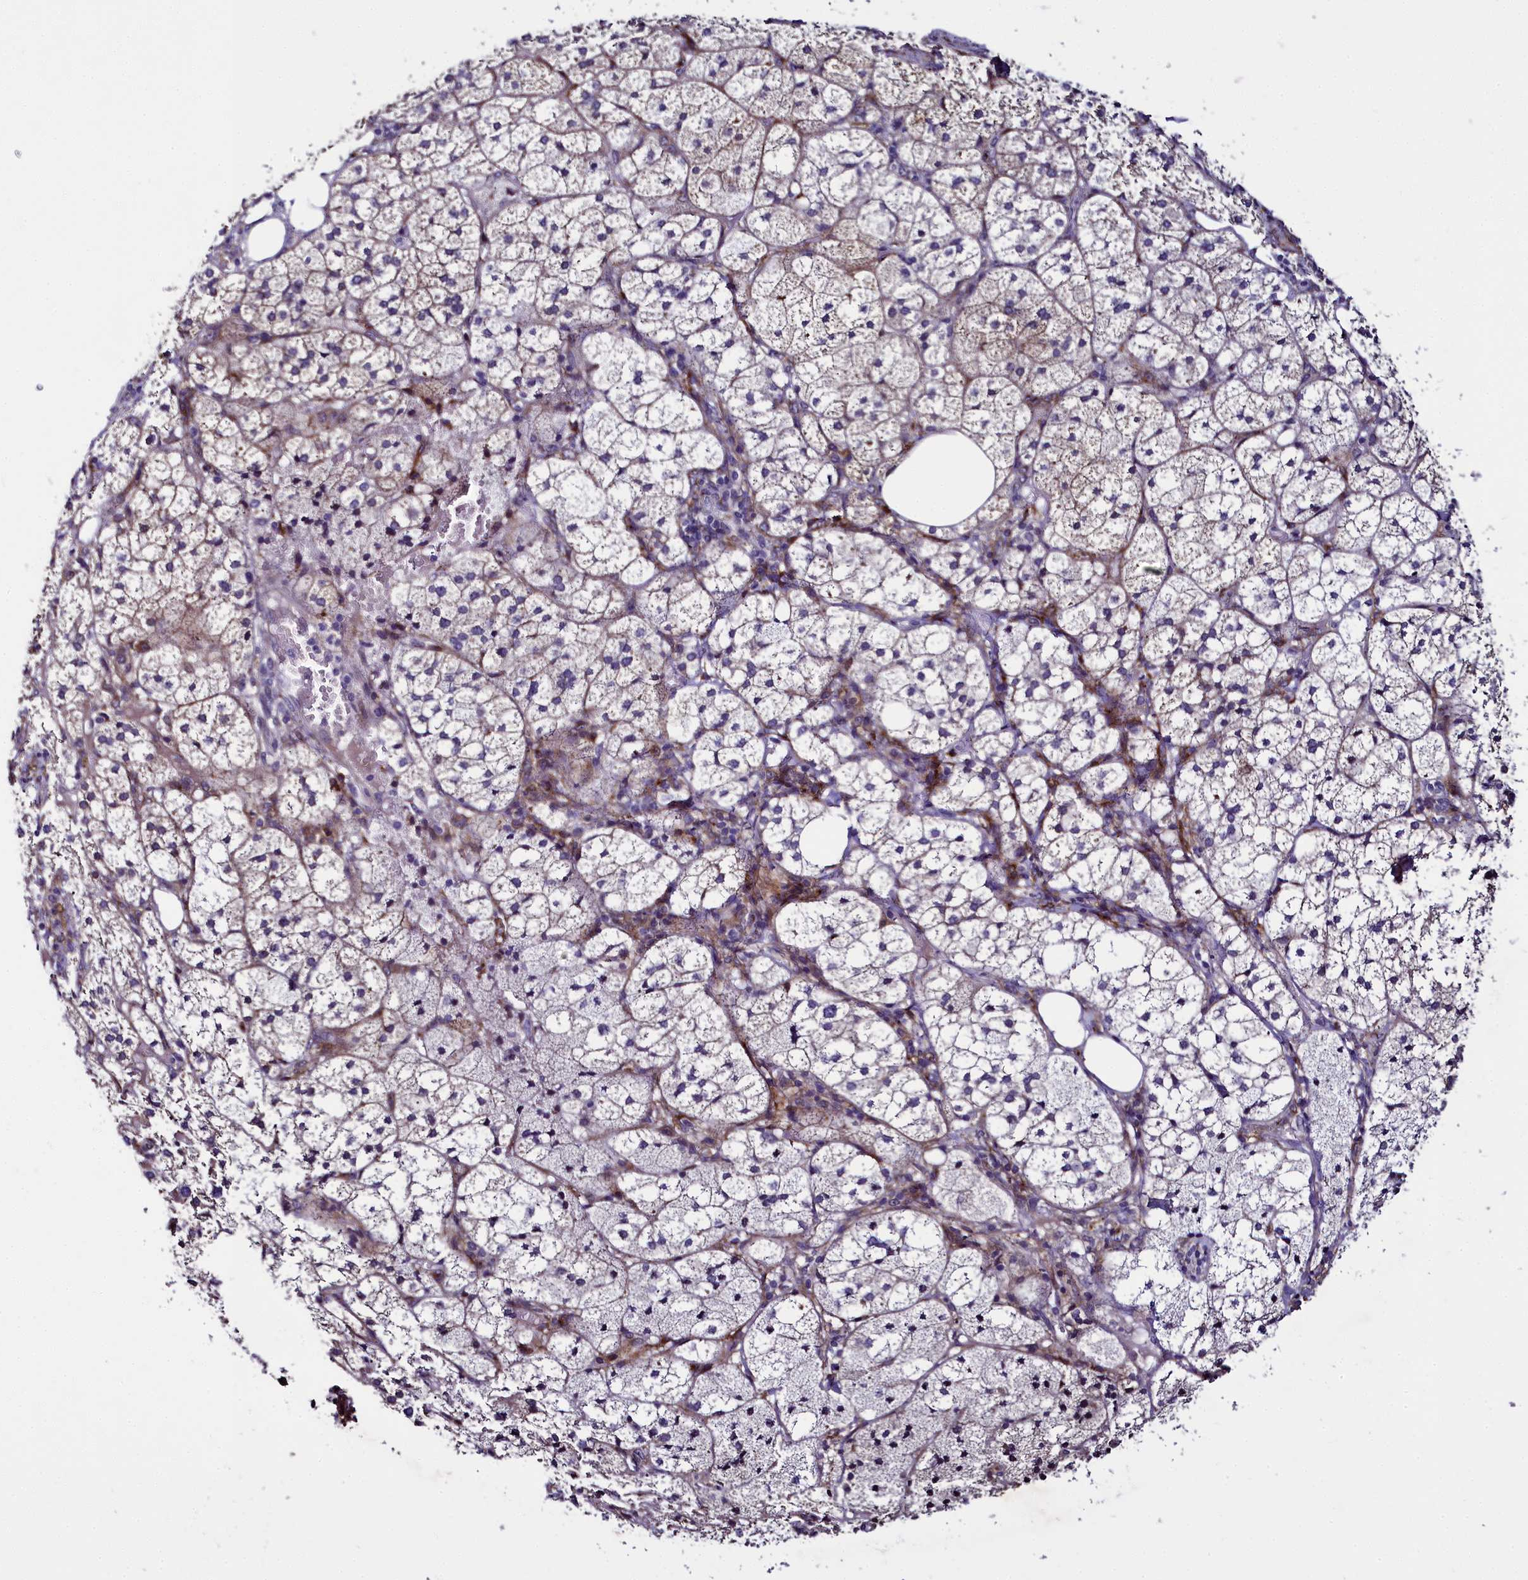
{"staining": {"intensity": "moderate", "quantity": "25%-75%", "location": "cytoplasmic/membranous"}, "tissue": "adrenal gland", "cell_type": "Glandular cells", "image_type": "normal", "snomed": [{"axis": "morphology", "description": "Normal tissue, NOS"}, {"axis": "topography", "description": "Adrenal gland"}], "caption": "This is an image of immunohistochemistry (IHC) staining of unremarkable adrenal gland, which shows moderate positivity in the cytoplasmic/membranous of glandular cells.", "gene": "MRC2", "patient": {"sex": "female", "age": 61}}